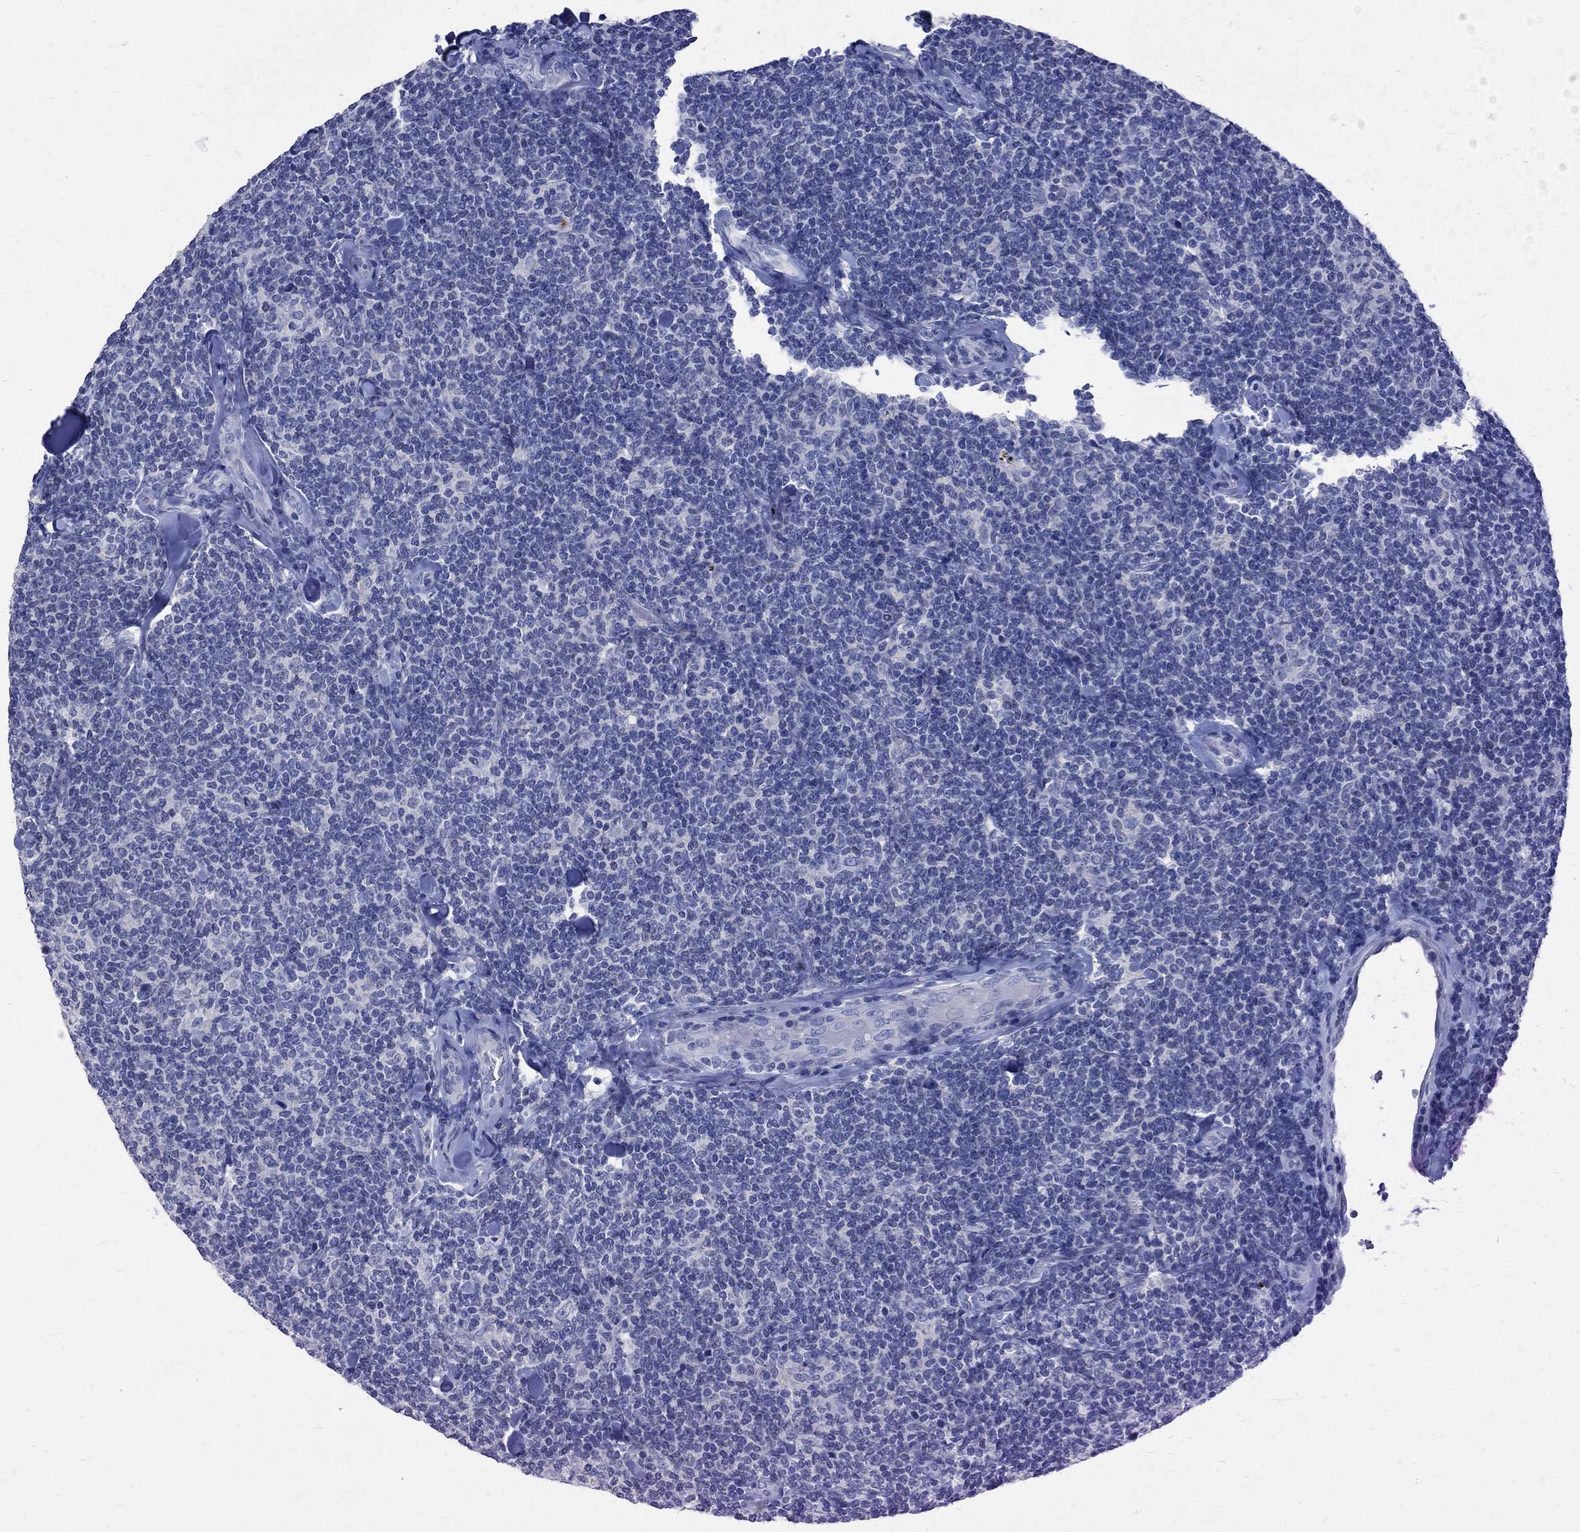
{"staining": {"intensity": "negative", "quantity": "none", "location": "none"}, "tissue": "lymphoma", "cell_type": "Tumor cells", "image_type": "cancer", "snomed": [{"axis": "morphology", "description": "Malignant lymphoma, non-Hodgkin's type, Low grade"}, {"axis": "topography", "description": "Lymph node"}], "caption": "This micrograph is of malignant lymphoma, non-Hodgkin's type (low-grade) stained with immunohistochemistry to label a protein in brown with the nuclei are counter-stained blue. There is no expression in tumor cells. The staining was performed using DAB to visualize the protein expression in brown, while the nuclei were stained in blue with hematoxylin (Magnification: 20x).", "gene": "MAGEB6", "patient": {"sex": "female", "age": 56}}